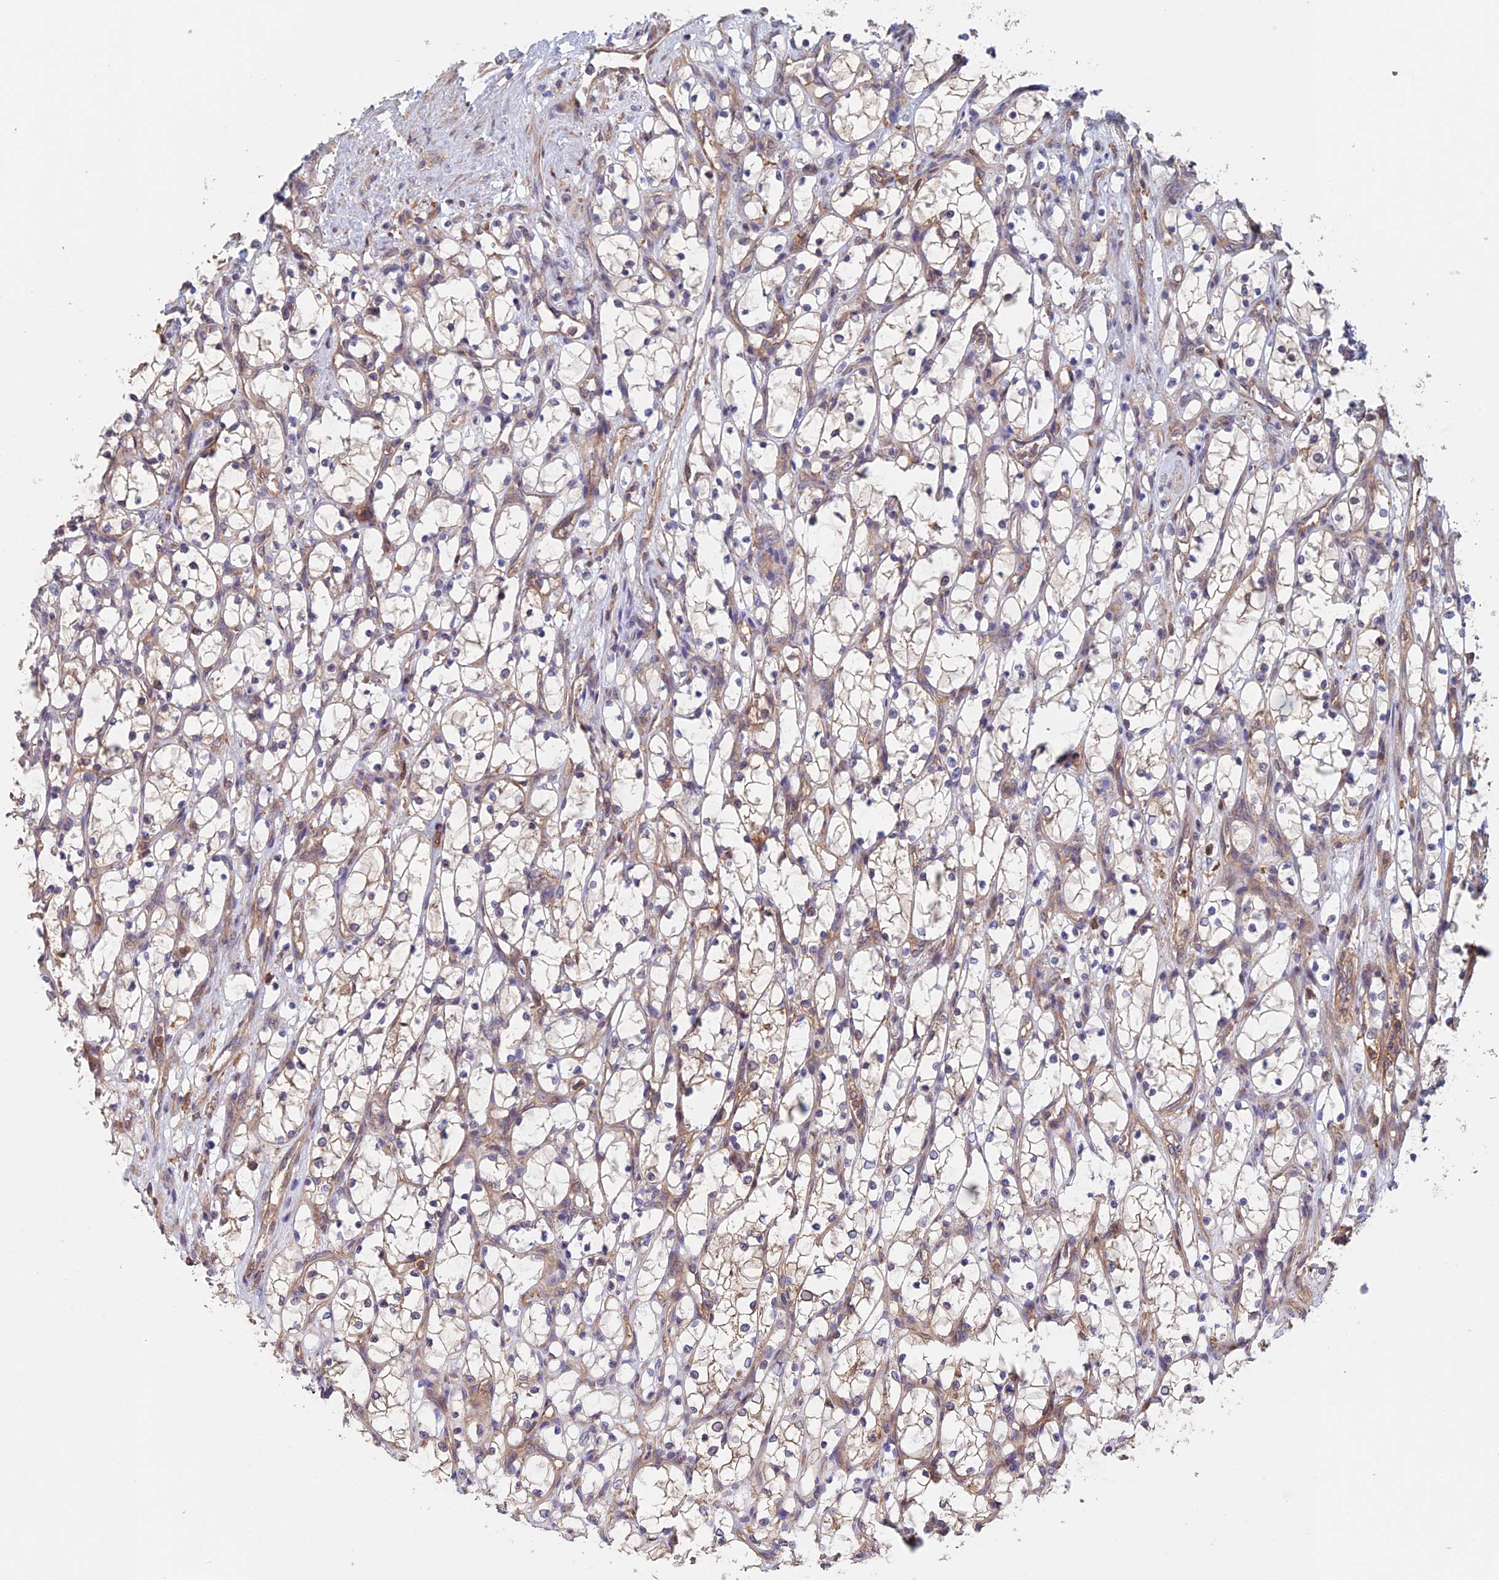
{"staining": {"intensity": "negative", "quantity": "none", "location": "none"}, "tissue": "renal cancer", "cell_type": "Tumor cells", "image_type": "cancer", "snomed": [{"axis": "morphology", "description": "Adenocarcinoma, NOS"}, {"axis": "topography", "description": "Kidney"}], "caption": "This photomicrograph is of renal adenocarcinoma stained with IHC to label a protein in brown with the nuclei are counter-stained blue. There is no positivity in tumor cells.", "gene": "NUDT16L1", "patient": {"sex": "female", "age": 69}}